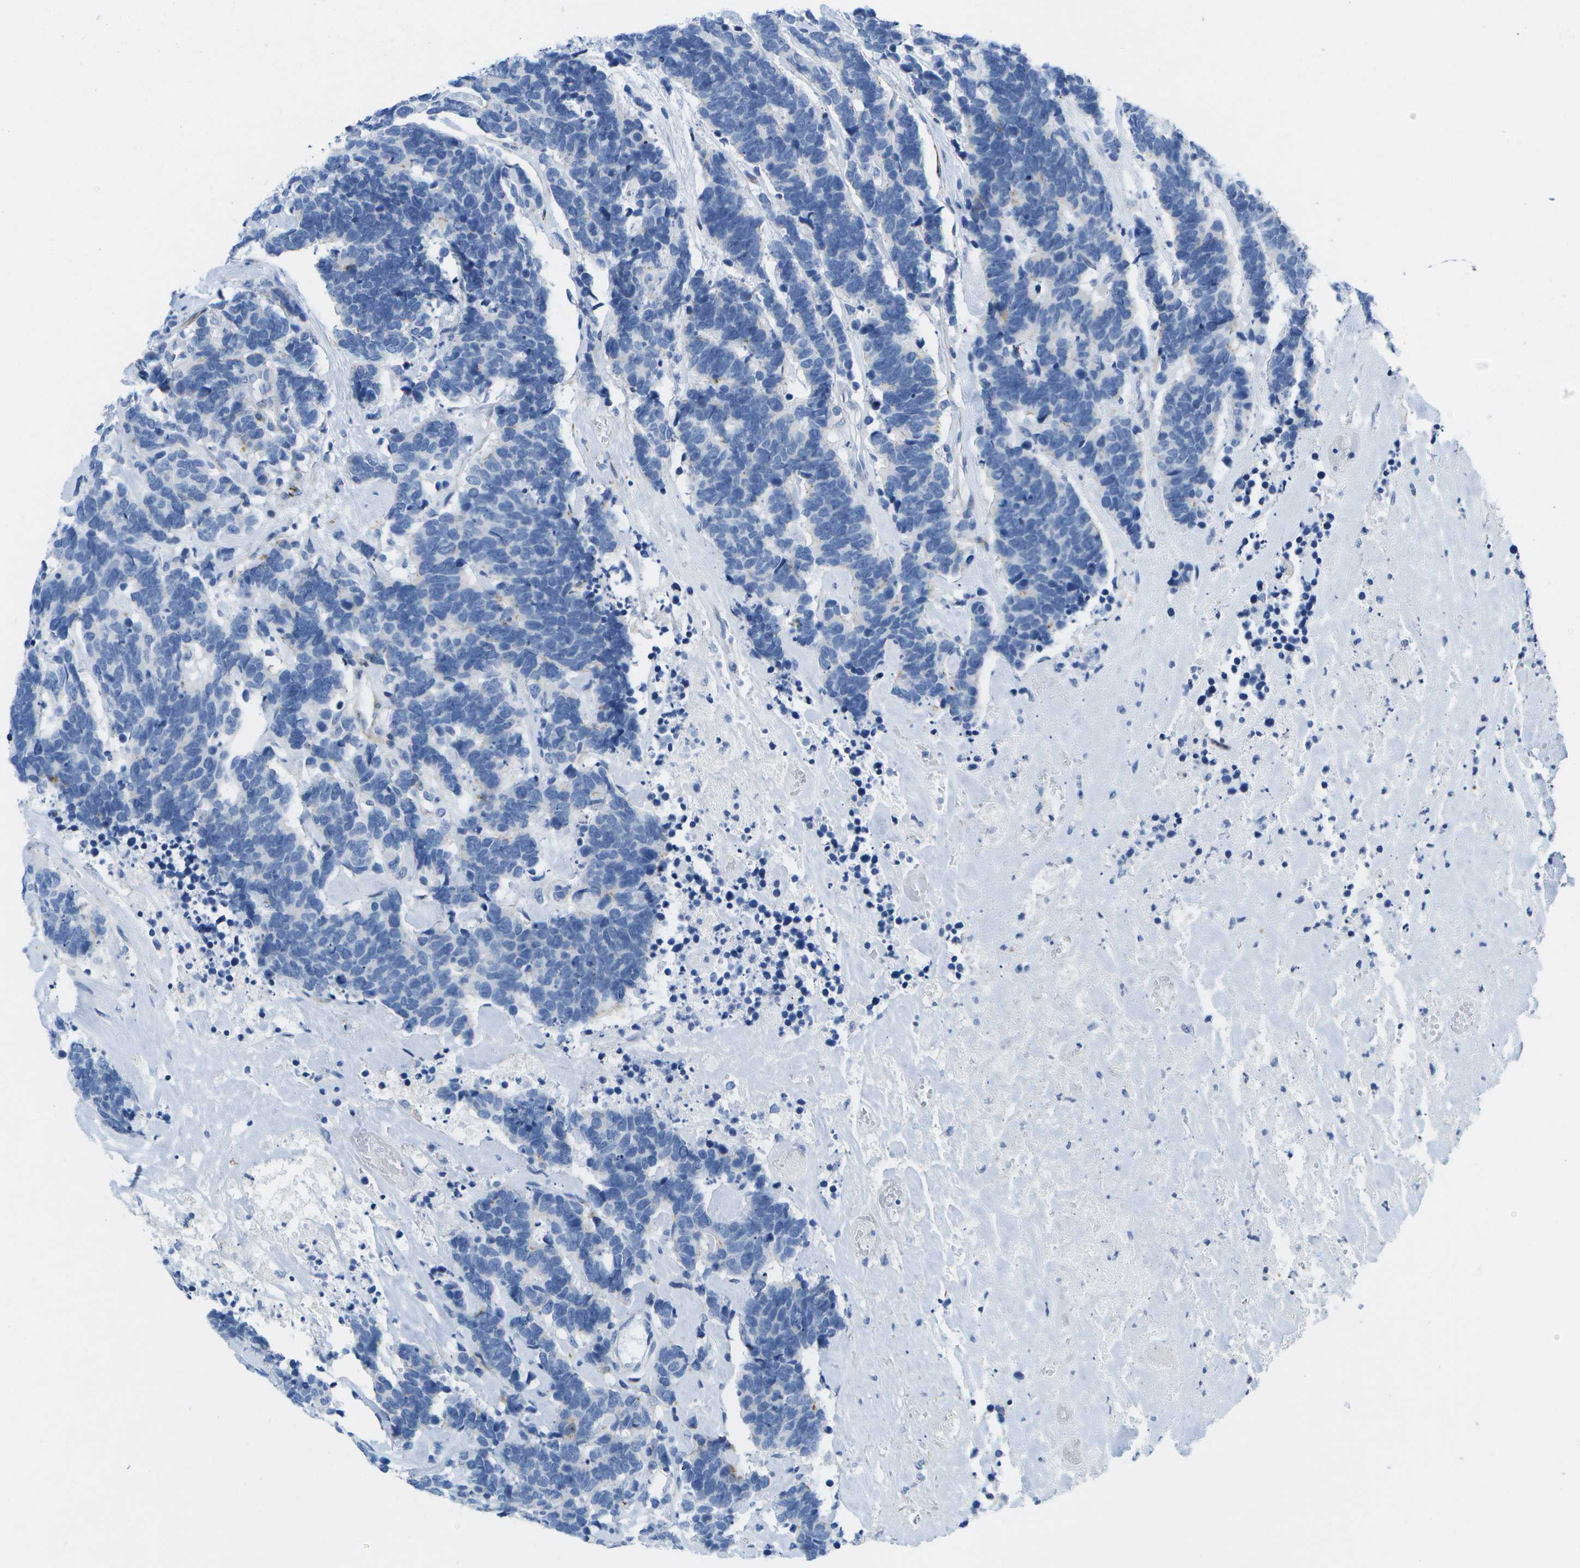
{"staining": {"intensity": "negative", "quantity": "none", "location": "none"}, "tissue": "carcinoid", "cell_type": "Tumor cells", "image_type": "cancer", "snomed": [{"axis": "morphology", "description": "Carcinoma, NOS"}, {"axis": "morphology", "description": "Carcinoid, malignant, NOS"}, {"axis": "topography", "description": "Urinary bladder"}], "caption": "This is an immunohistochemistry (IHC) micrograph of carcinoid (malignant). There is no staining in tumor cells.", "gene": "ADGRG6", "patient": {"sex": "male", "age": 57}}